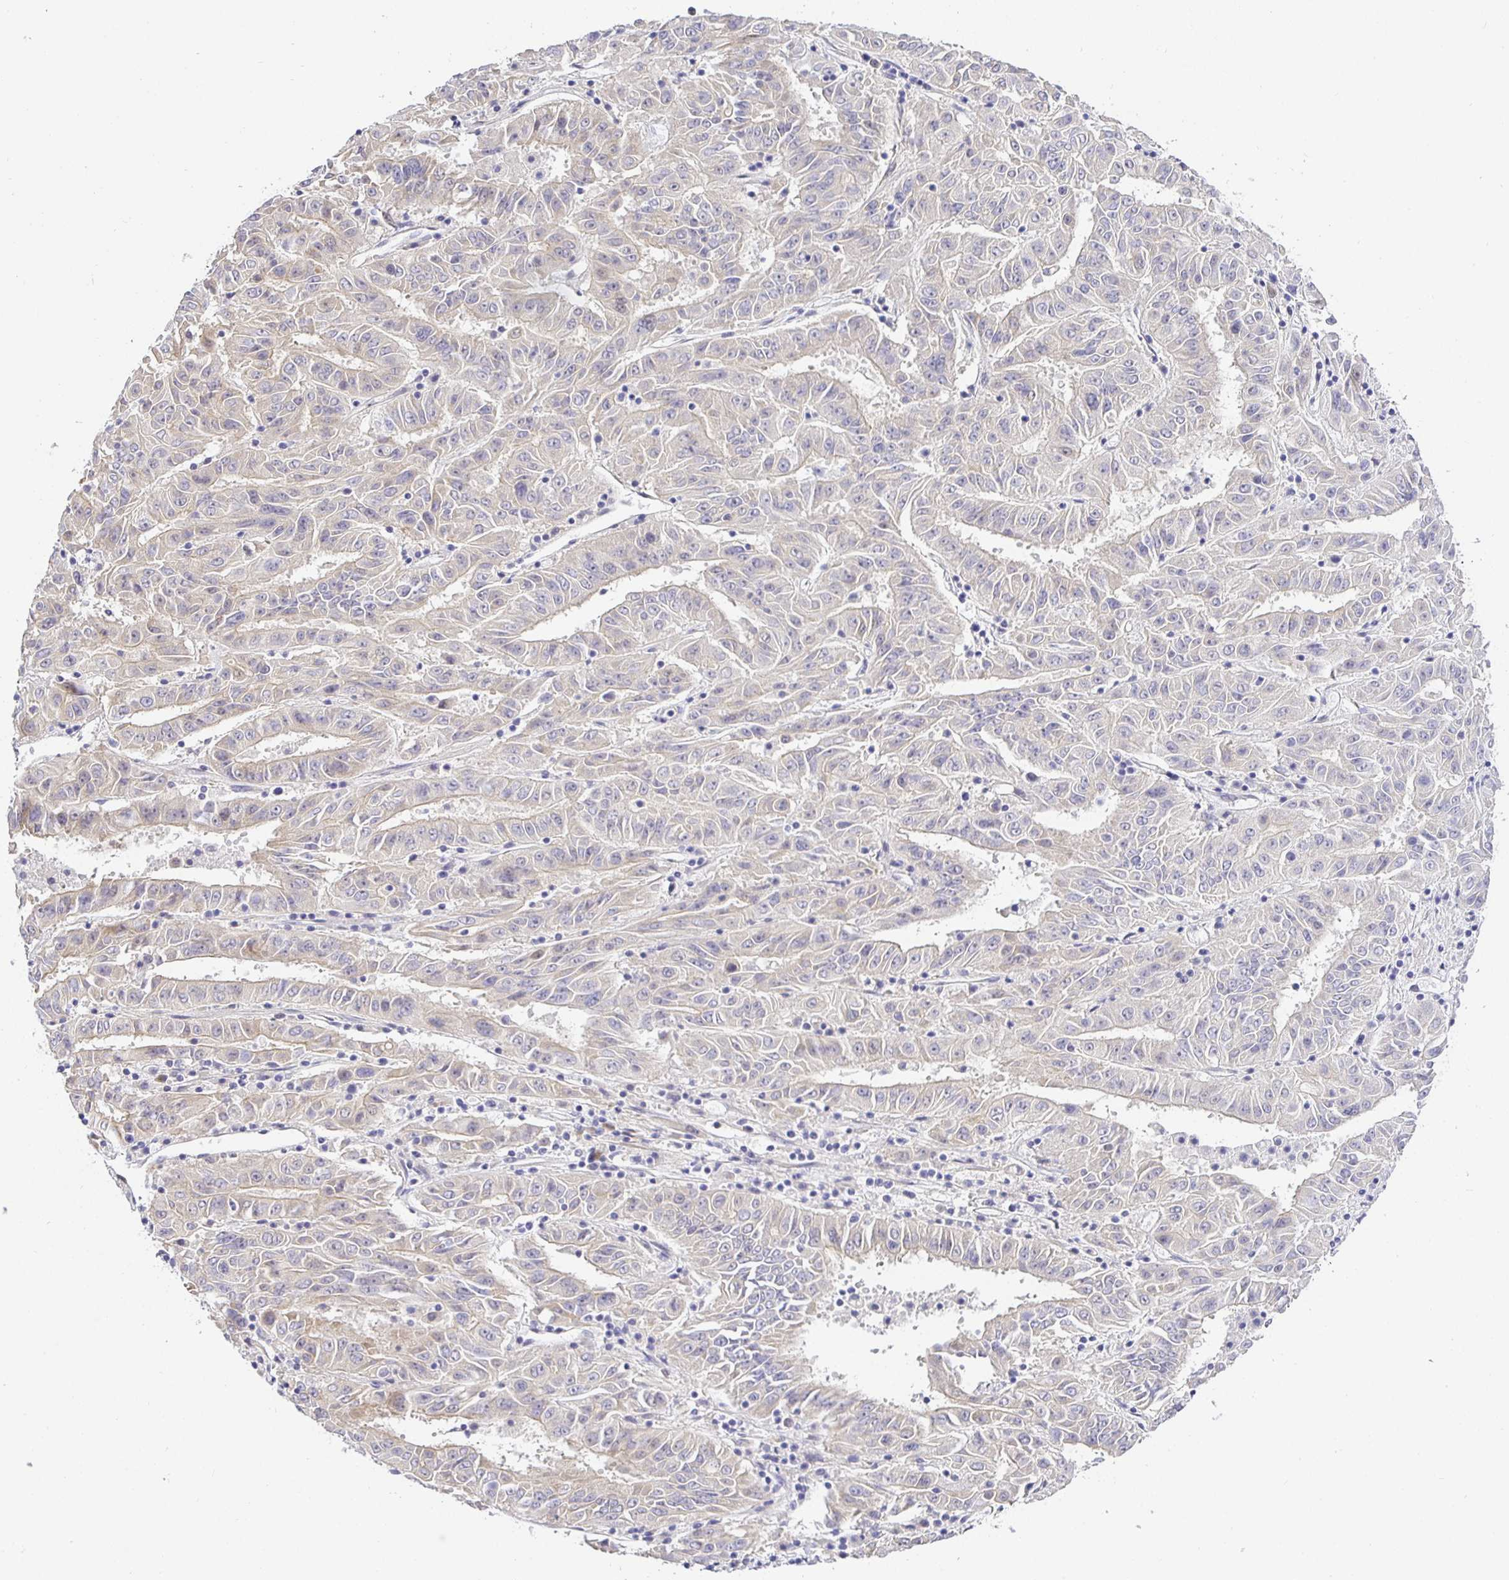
{"staining": {"intensity": "weak", "quantity": "<25%", "location": "cytoplasmic/membranous"}, "tissue": "pancreatic cancer", "cell_type": "Tumor cells", "image_type": "cancer", "snomed": [{"axis": "morphology", "description": "Adenocarcinoma, NOS"}, {"axis": "topography", "description": "Pancreas"}], "caption": "An immunohistochemistry (IHC) photomicrograph of adenocarcinoma (pancreatic) is shown. There is no staining in tumor cells of adenocarcinoma (pancreatic).", "gene": "OPALIN", "patient": {"sex": "male", "age": 63}}